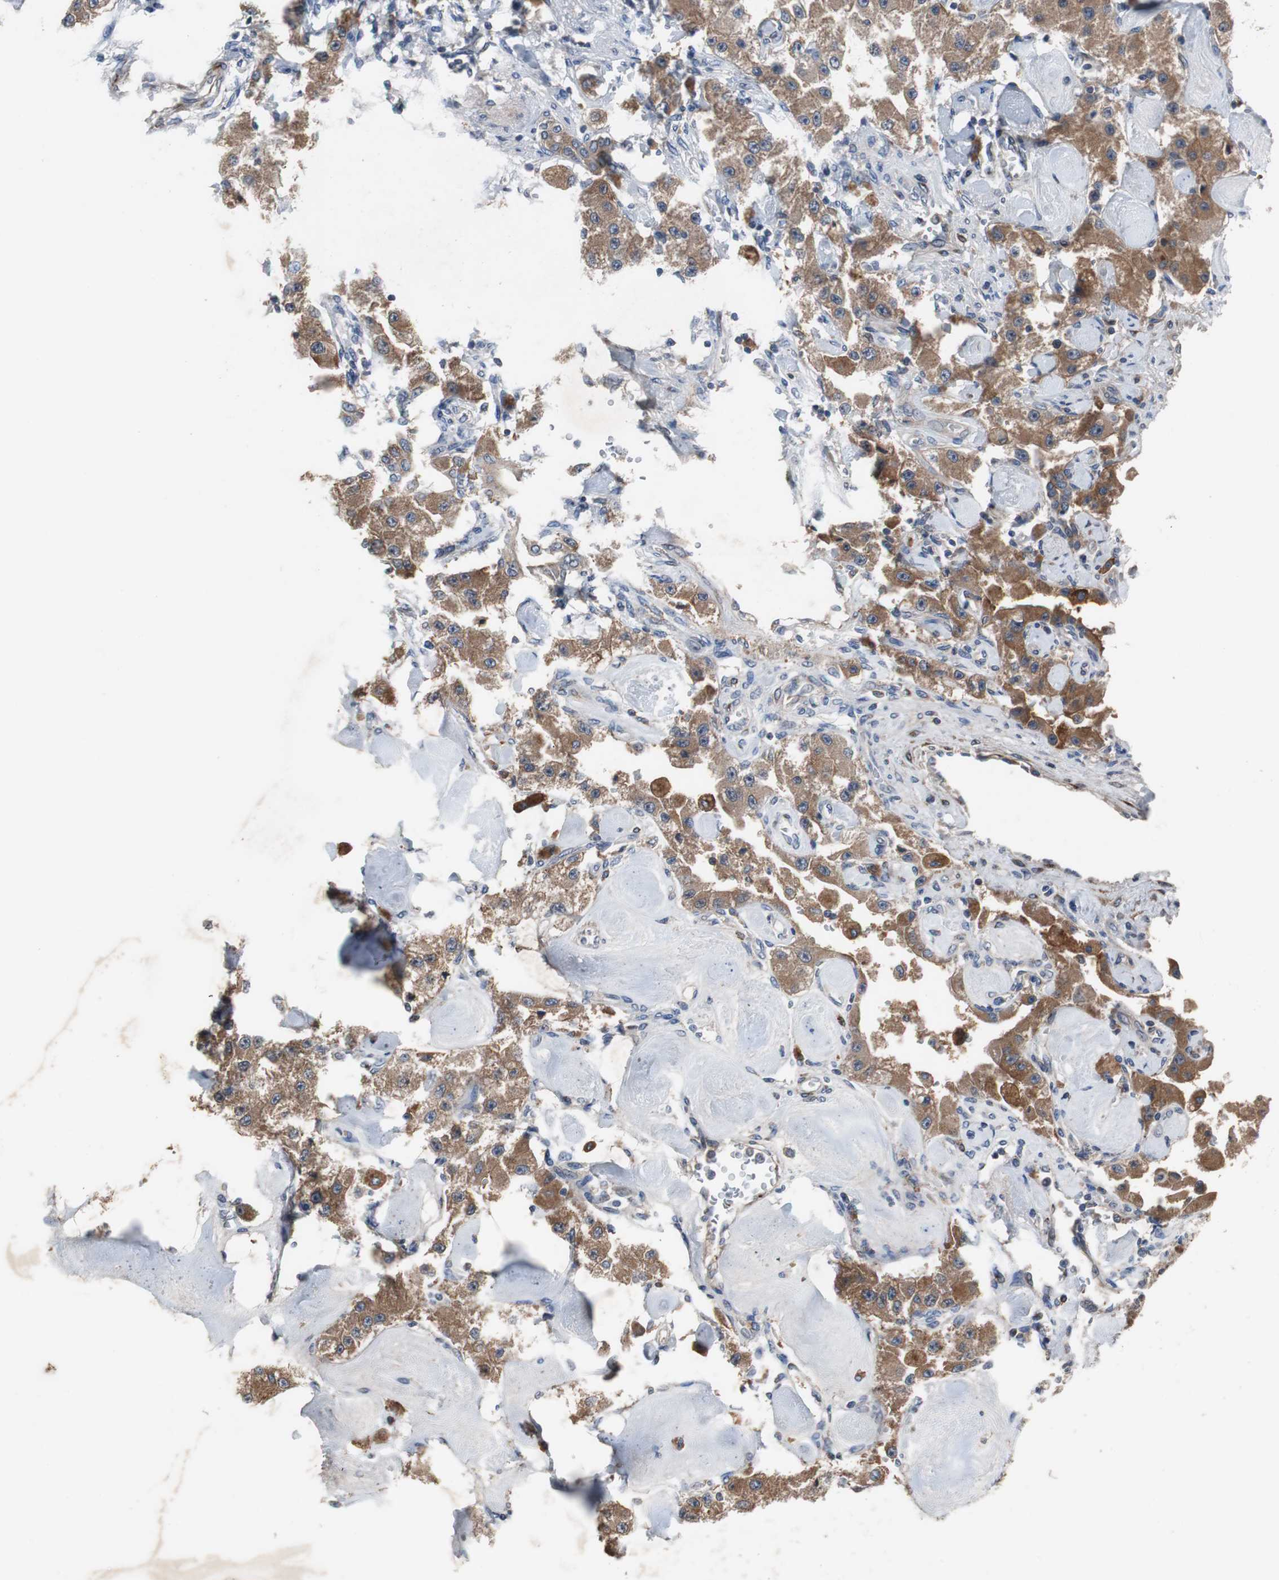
{"staining": {"intensity": "moderate", "quantity": ">75%", "location": "cytoplasmic/membranous"}, "tissue": "carcinoid", "cell_type": "Tumor cells", "image_type": "cancer", "snomed": [{"axis": "morphology", "description": "Carcinoid, malignant, NOS"}, {"axis": "topography", "description": "Pancreas"}], "caption": "Immunohistochemistry (IHC) histopathology image of carcinoid stained for a protein (brown), which shows medium levels of moderate cytoplasmic/membranous staining in approximately >75% of tumor cells.", "gene": "SORT1", "patient": {"sex": "male", "age": 41}}